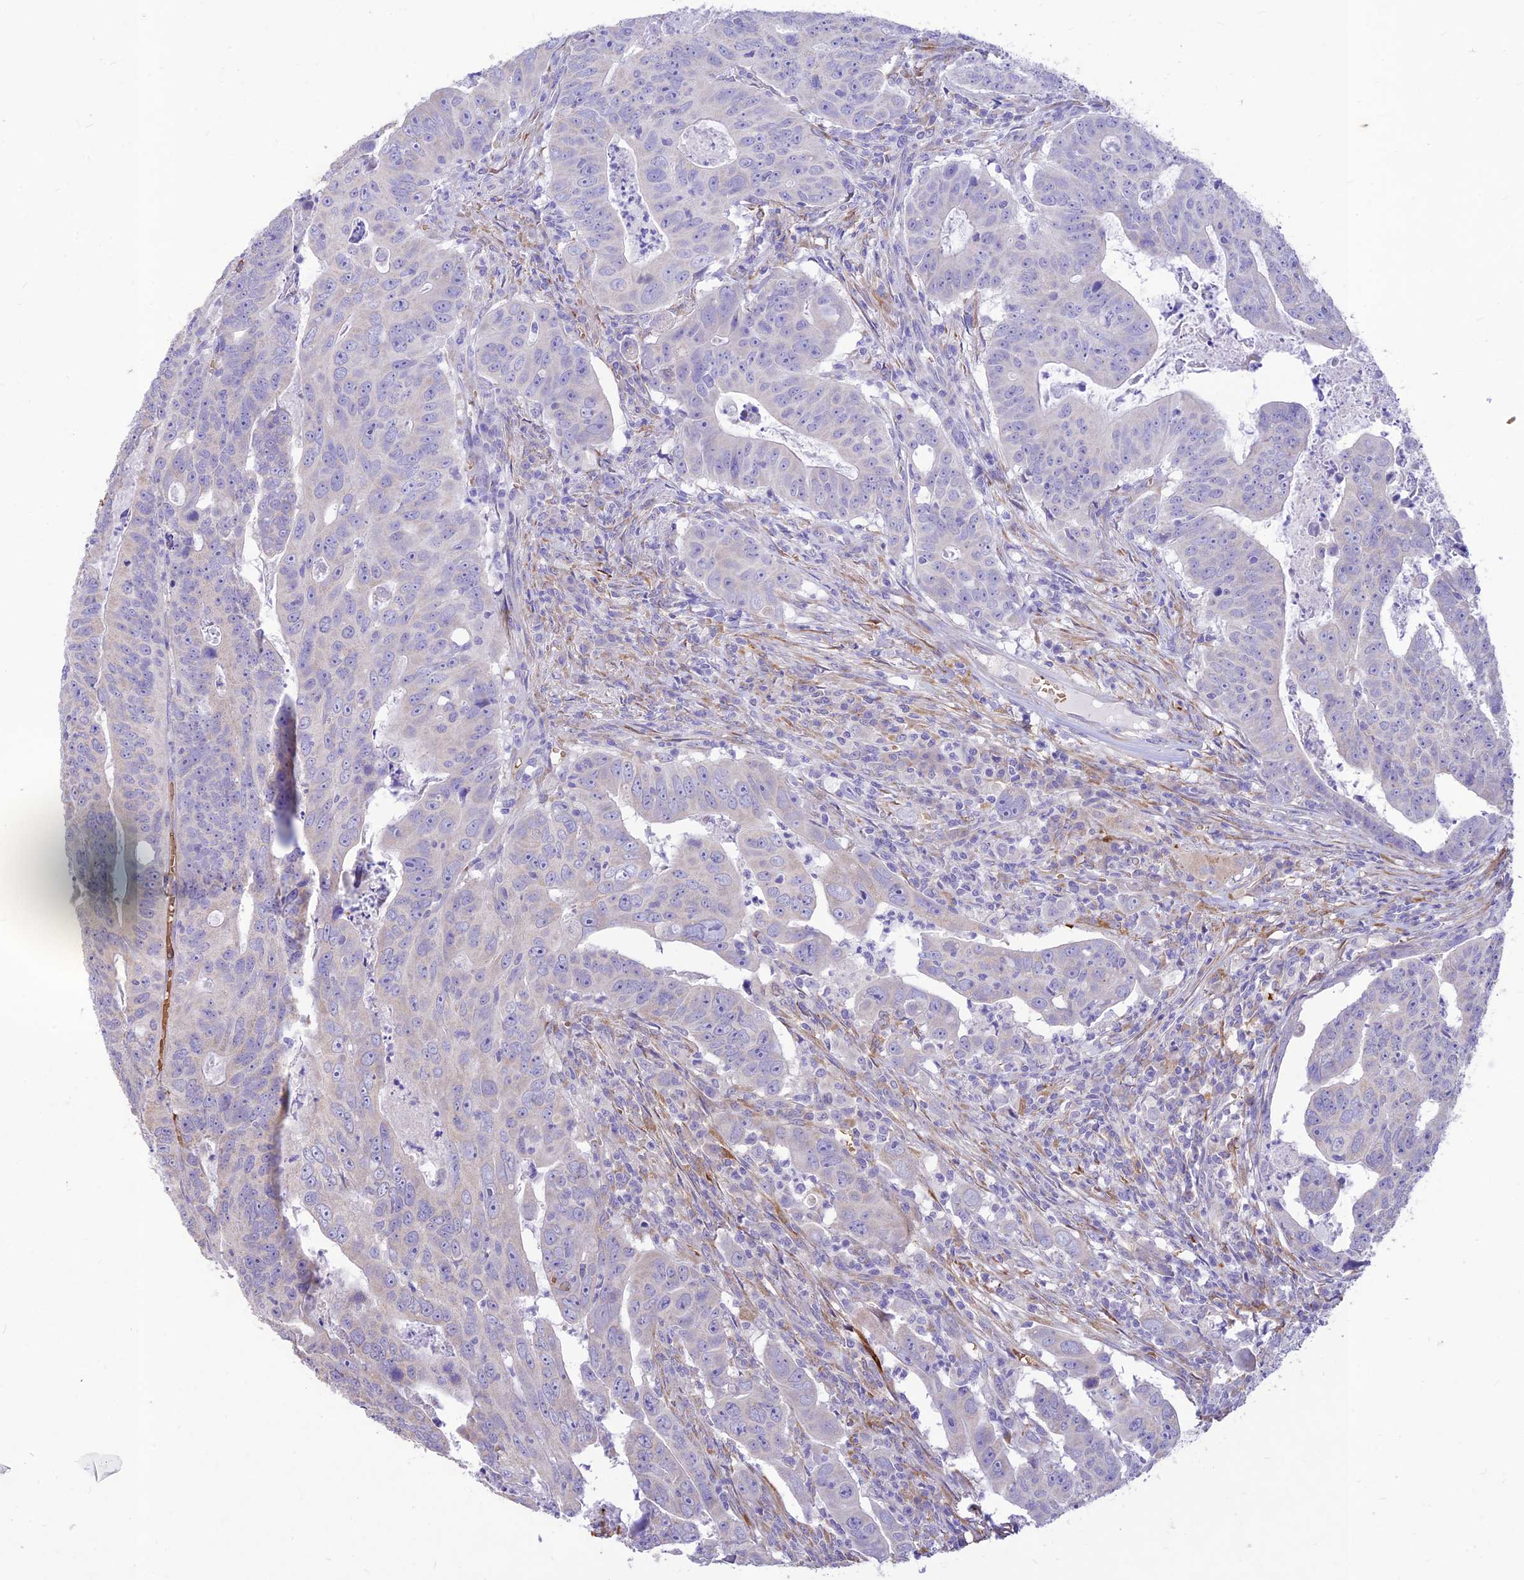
{"staining": {"intensity": "negative", "quantity": "none", "location": "none"}, "tissue": "colorectal cancer", "cell_type": "Tumor cells", "image_type": "cancer", "snomed": [{"axis": "morphology", "description": "Adenocarcinoma, NOS"}, {"axis": "topography", "description": "Rectum"}], "caption": "Tumor cells are negative for brown protein staining in adenocarcinoma (colorectal). (DAB (3,3'-diaminobenzidine) immunohistochemistry (IHC) with hematoxylin counter stain).", "gene": "PPP1R11", "patient": {"sex": "male", "age": 69}}